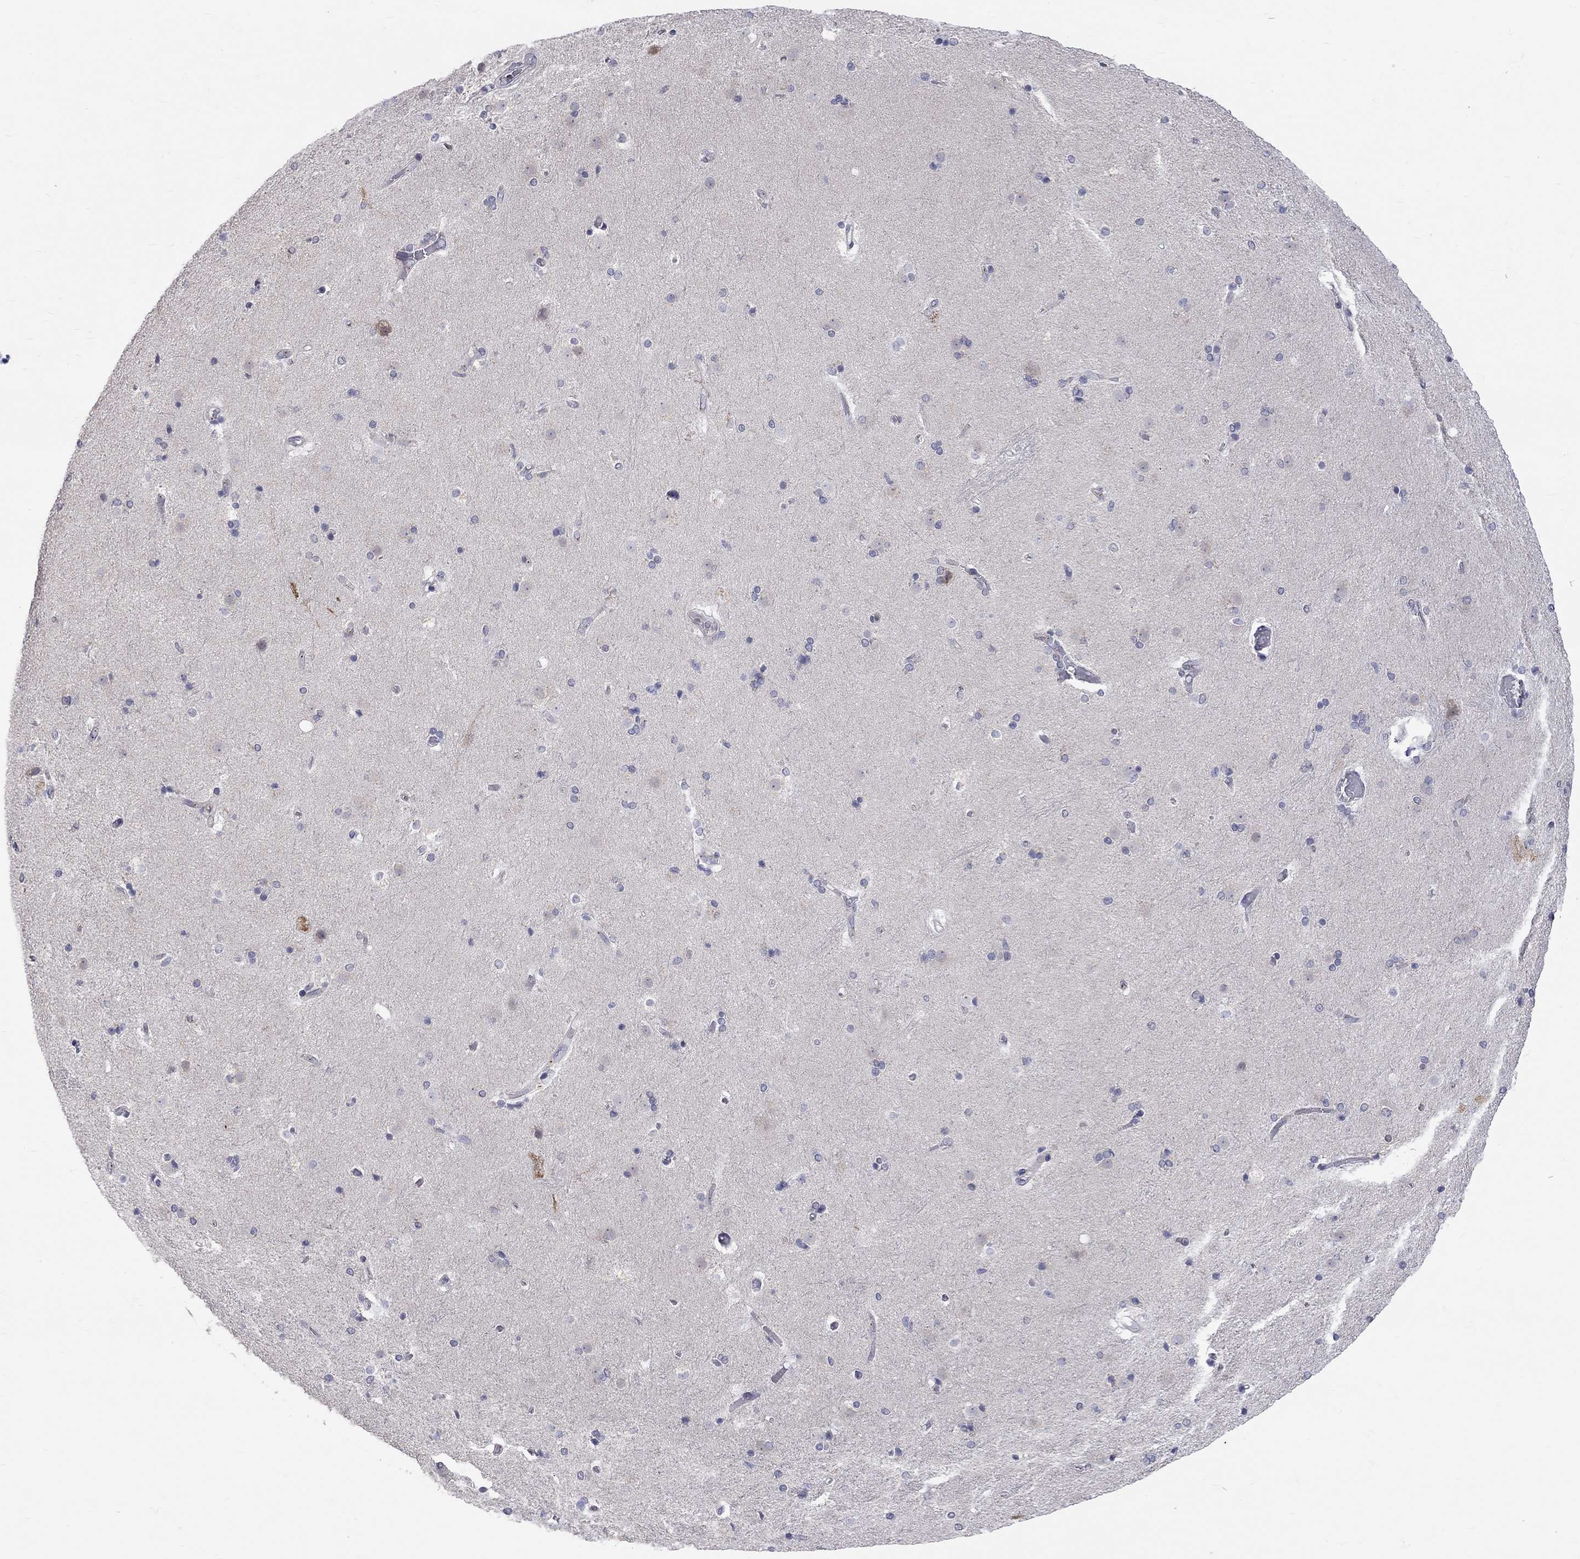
{"staining": {"intensity": "negative", "quantity": "none", "location": "none"}, "tissue": "caudate", "cell_type": "Glial cells", "image_type": "normal", "snomed": [{"axis": "morphology", "description": "Normal tissue, NOS"}, {"axis": "topography", "description": "Lateral ventricle wall"}], "caption": "Glial cells are negative for brown protein staining in benign caudate. The staining is performed using DAB (3,3'-diaminobenzidine) brown chromogen with nuclei counter-stained in using hematoxylin.", "gene": "OPRK1", "patient": {"sex": "female", "age": 71}}